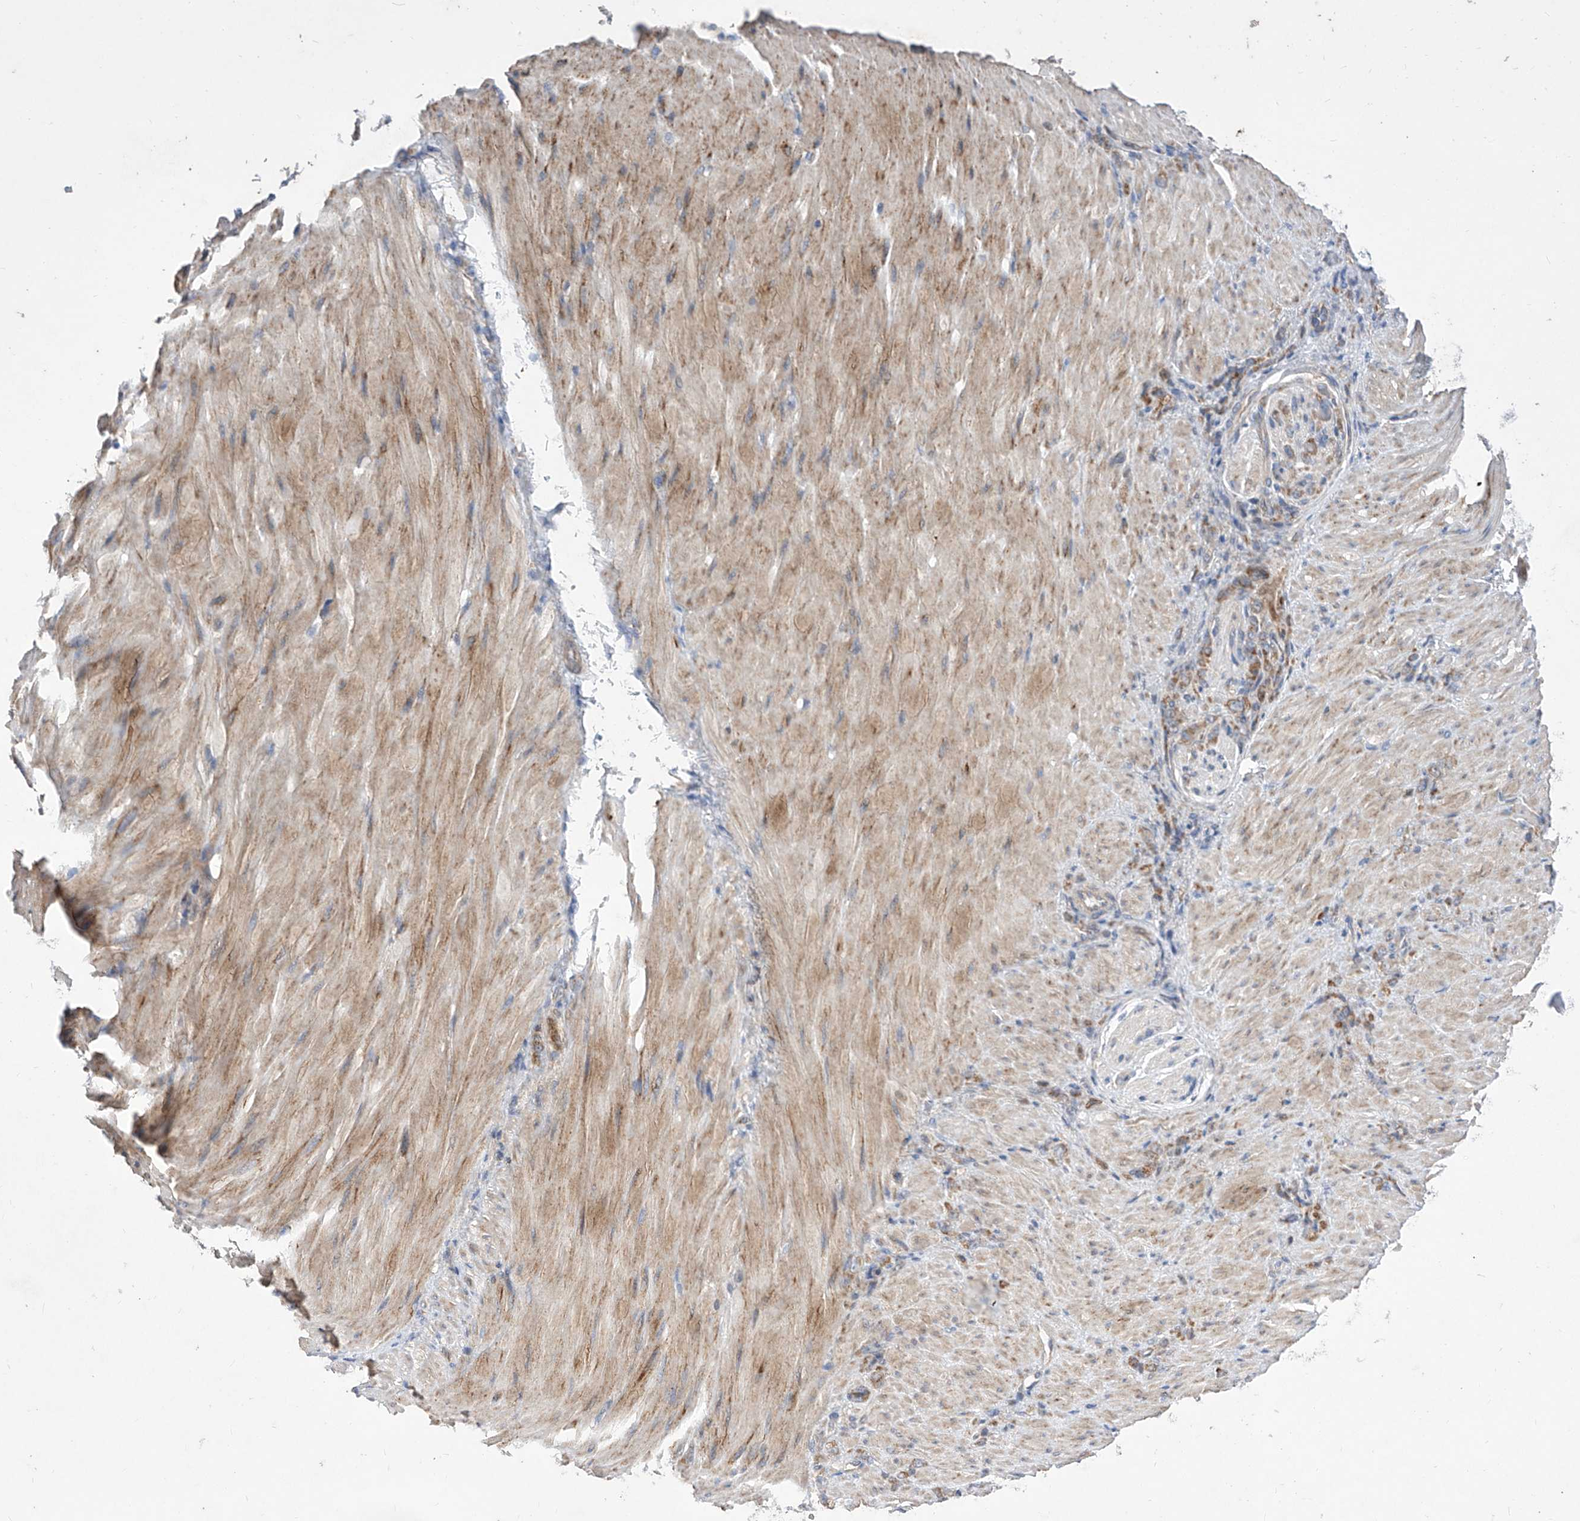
{"staining": {"intensity": "weak", "quantity": "25%-75%", "location": "cytoplasmic/membranous"}, "tissue": "stomach cancer", "cell_type": "Tumor cells", "image_type": "cancer", "snomed": [{"axis": "morphology", "description": "Normal tissue, NOS"}, {"axis": "morphology", "description": "Adenocarcinoma, NOS"}, {"axis": "topography", "description": "Stomach"}], "caption": "Weak cytoplasmic/membranous protein staining is seen in approximately 25%-75% of tumor cells in adenocarcinoma (stomach).", "gene": "COQ3", "patient": {"sex": "male", "age": 82}}